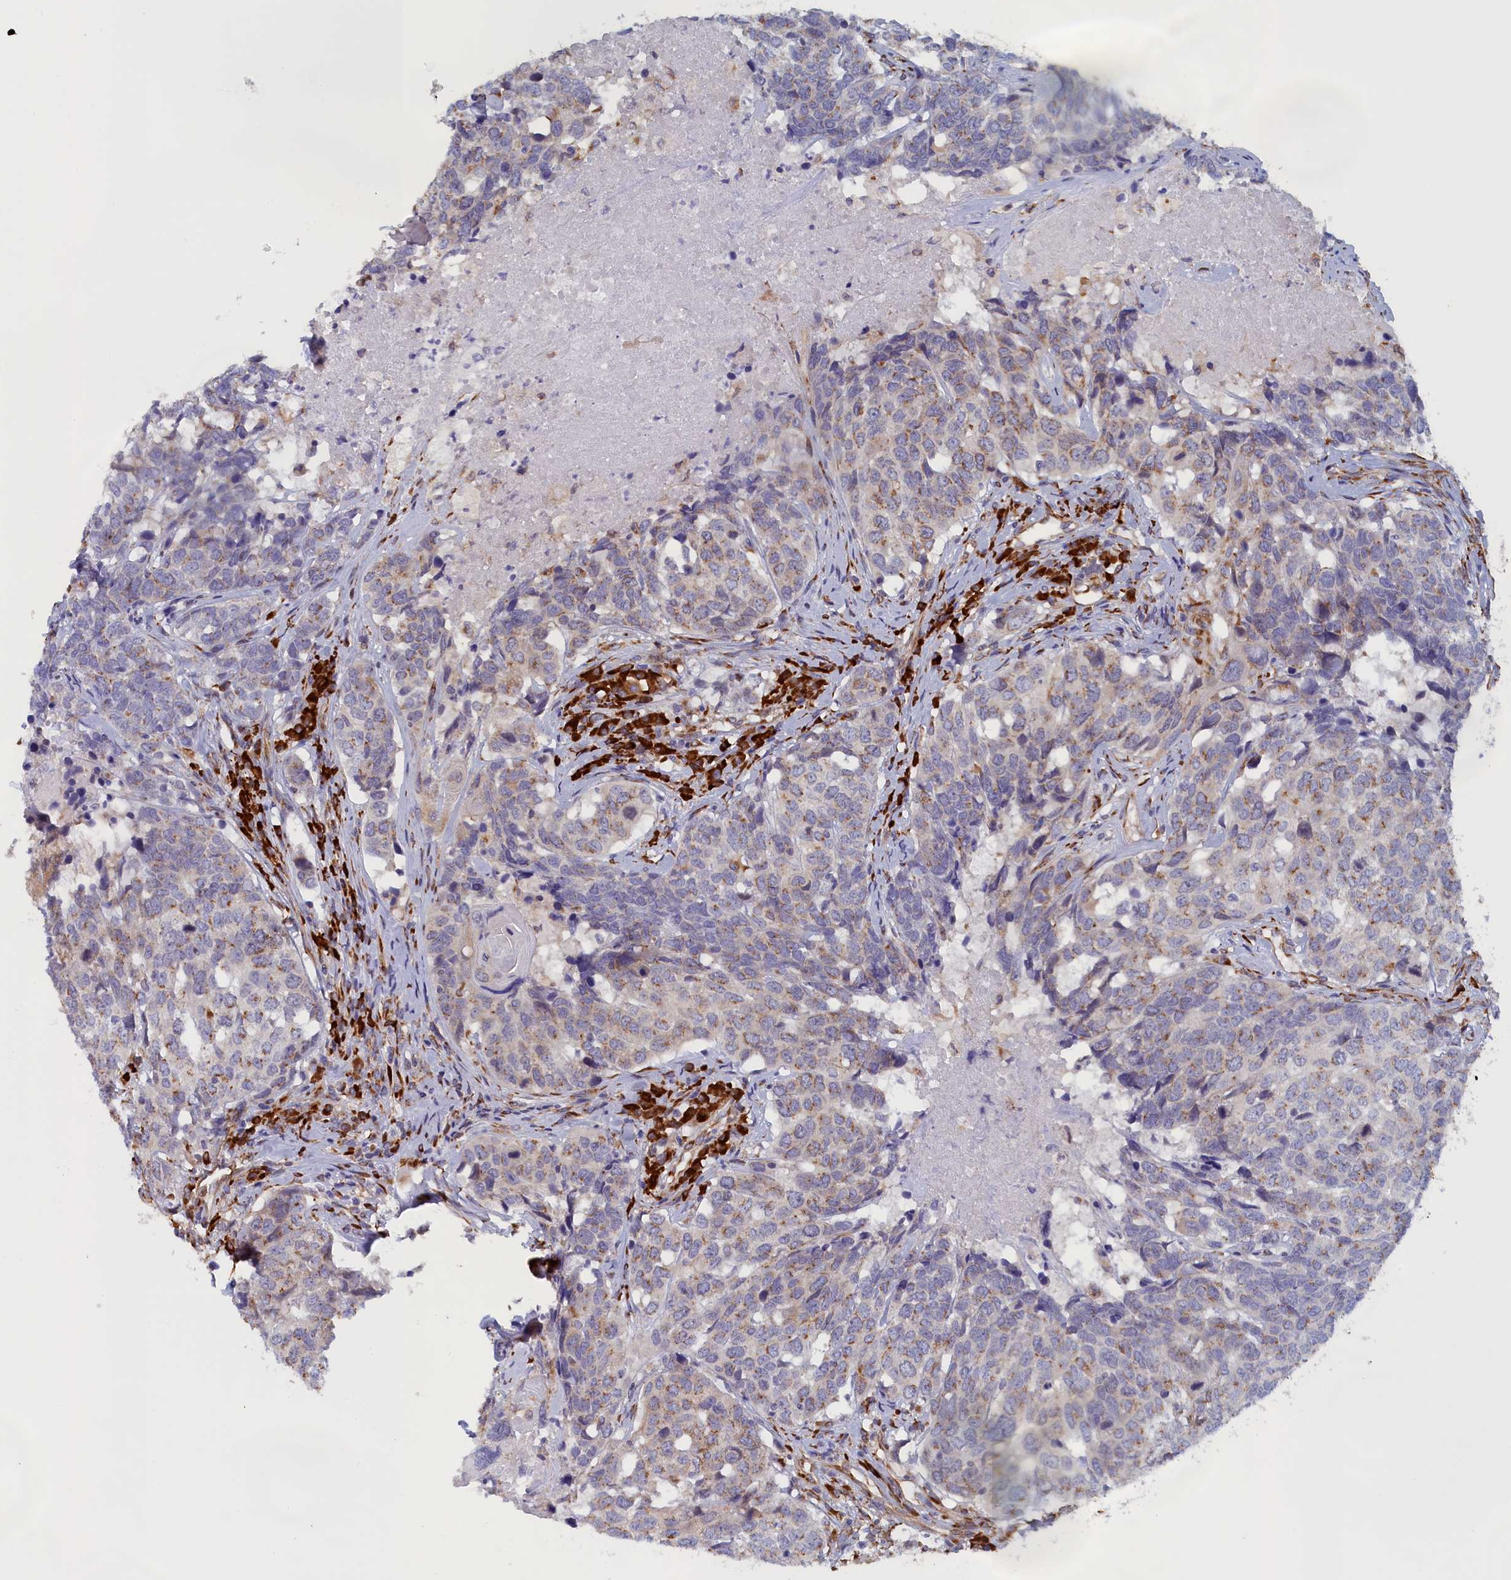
{"staining": {"intensity": "moderate", "quantity": "<25%", "location": "cytoplasmic/membranous"}, "tissue": "head and neck cancer", "cell_type": "Tumor cells", "image_type": "cancer", "snomed": [{"axis": "morphology", "description": "Squamous cell carcinoma, NOS"}, {"axis": "topography", "description": "Head-Neck"}], "caption": "Head and neck cancer tissue reveals moderate cytoplasmic/membranous staining in about <25% of tumor cells The staining was performed using DAB, with brown indicating positive protein expression. Nuclei are stained blue with hematoxylin.", "gene": "CCDC68", "patient": {"sex": "male", "age": 66}}